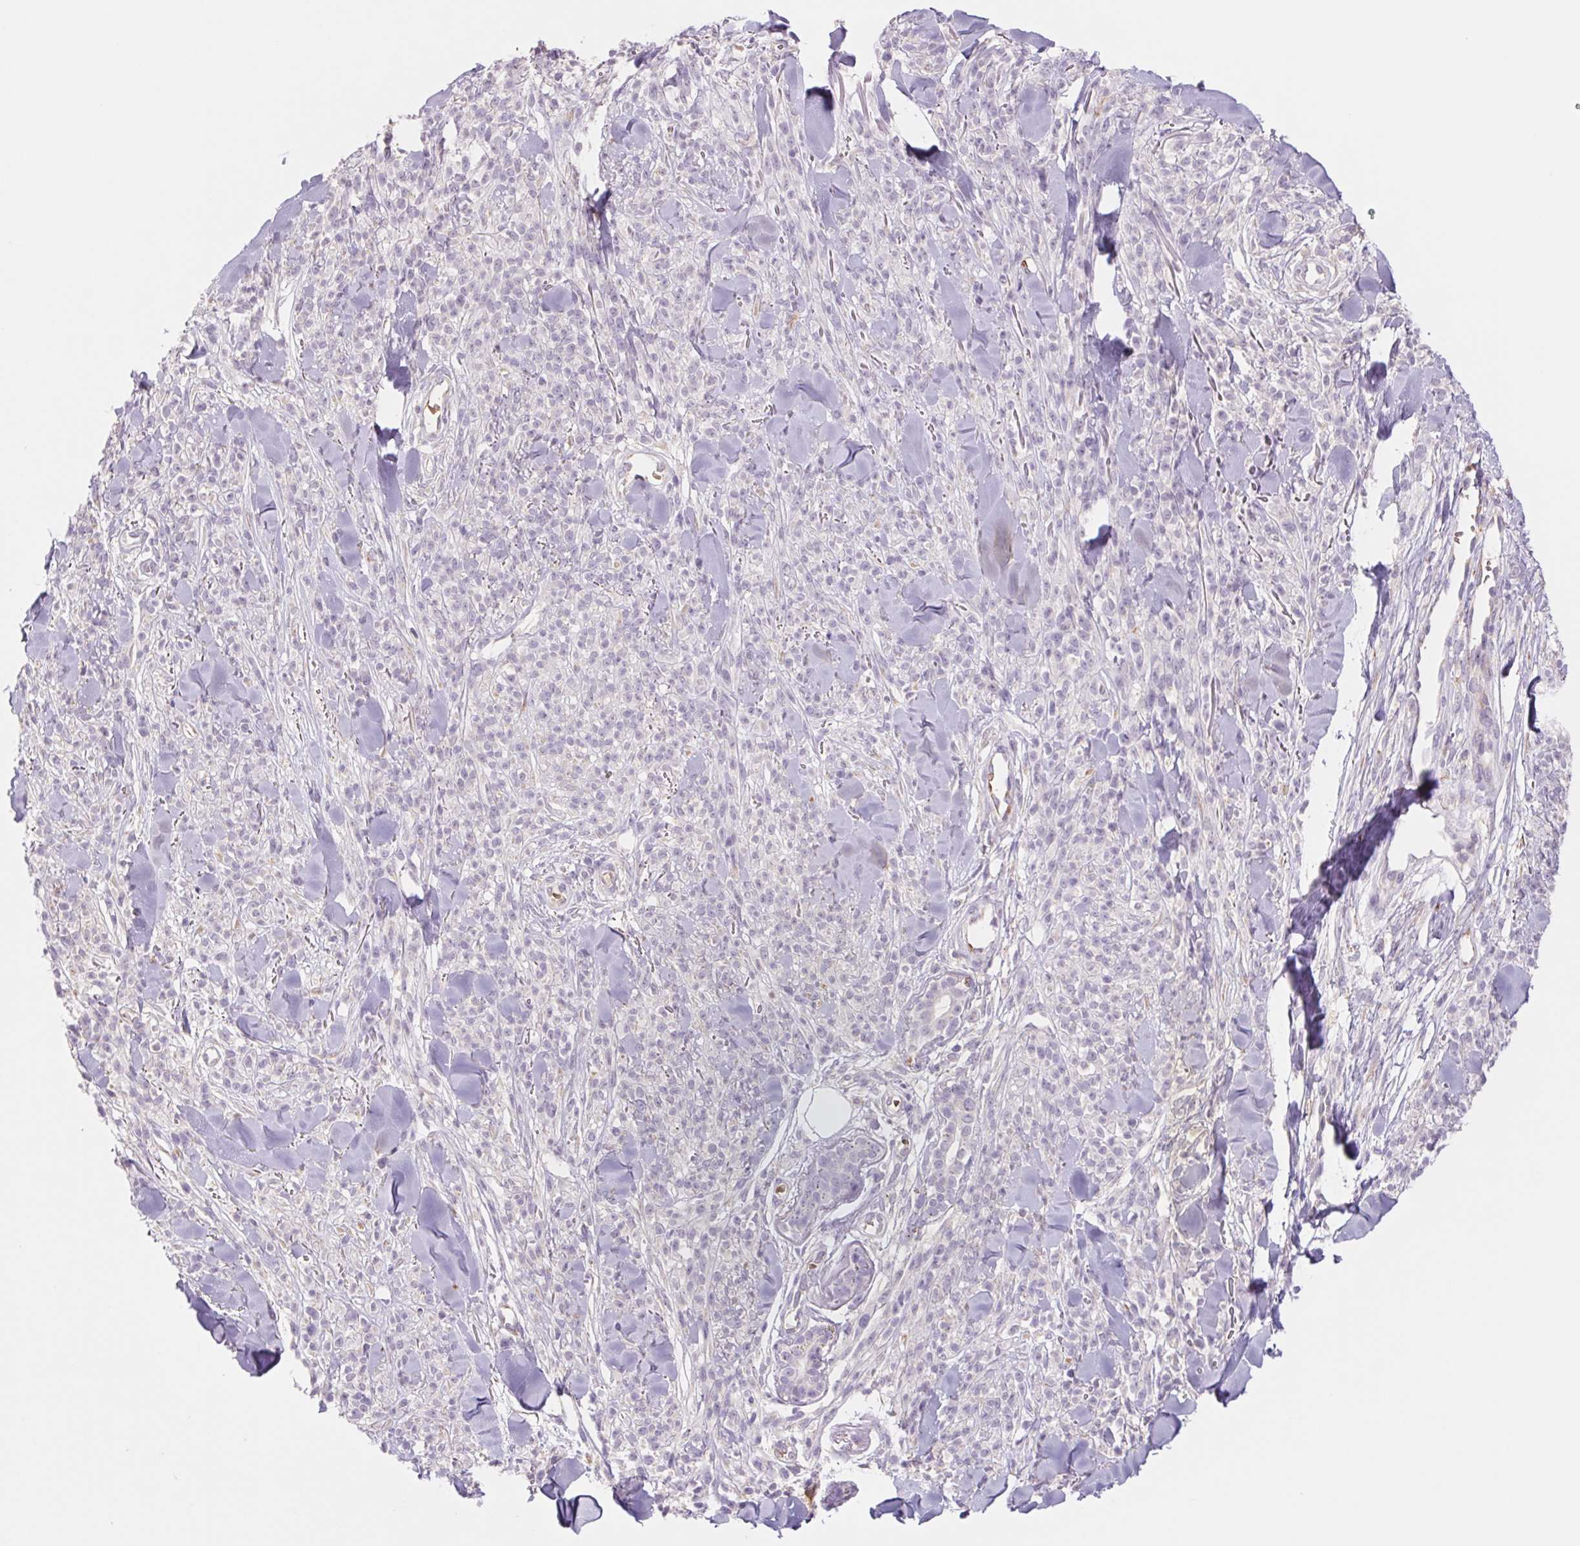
{"staining": {"intensity": "negative", "quantity": "none", "location": "none"}, "tissue": "melanoma", "cell_type": "Tumor cells", "image_type": "cancer", "snomed": [{"axis": "morphology", "description": "Malignant melanoma, NOS"}, {"axis": "topography", "description": "Skin"}, {"axis": "topography", "description": "Skin of trunk"}], "caption": "Protein analysis of malignant melanoma exhibits no significant positivity in tumor cells.", "gene": "IGFL3", "patient": {"sex": "male", "age": 74}}